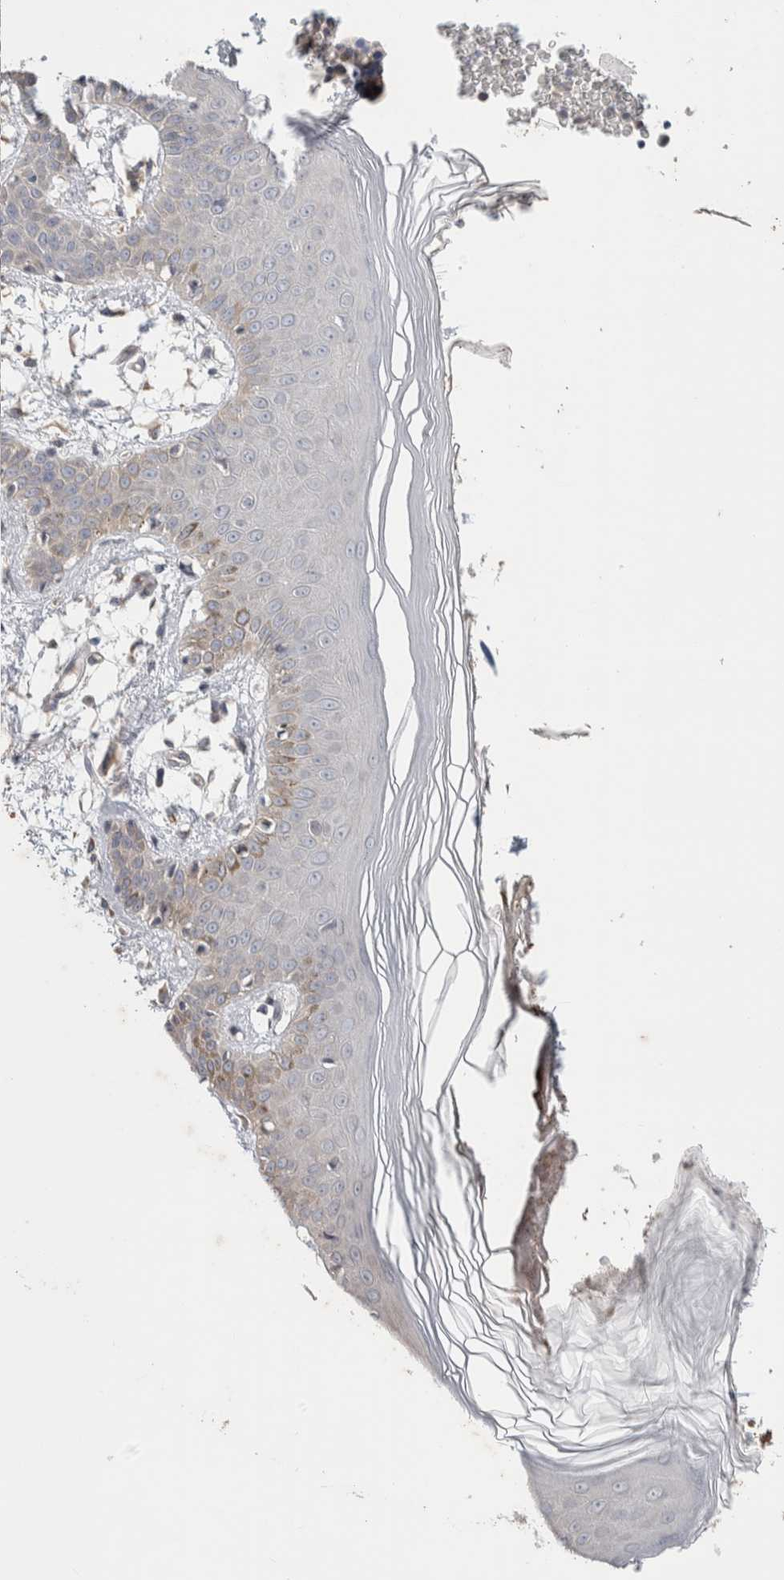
{"staining": {"intensity": "negative", "quantity": "none", "location": "none"}, "tissue": "skin", "cell_type": "Fibroblasts", "image_type": "normal", "snomed": [{"axis": "morphology", "description": "Normal tissue, NOS"}, {"axis": "topography", "description": "Skin"}], "caption": "The immunohistochemistry (IHC) photomicrograph has no significant expression in fibroblasts of skin. (DAB (3,3'-diaminobenzidine) immunohistochemistry, high magnification).", "gene": "RUSF1", "patient": {"sex": "male", "age": 26}}